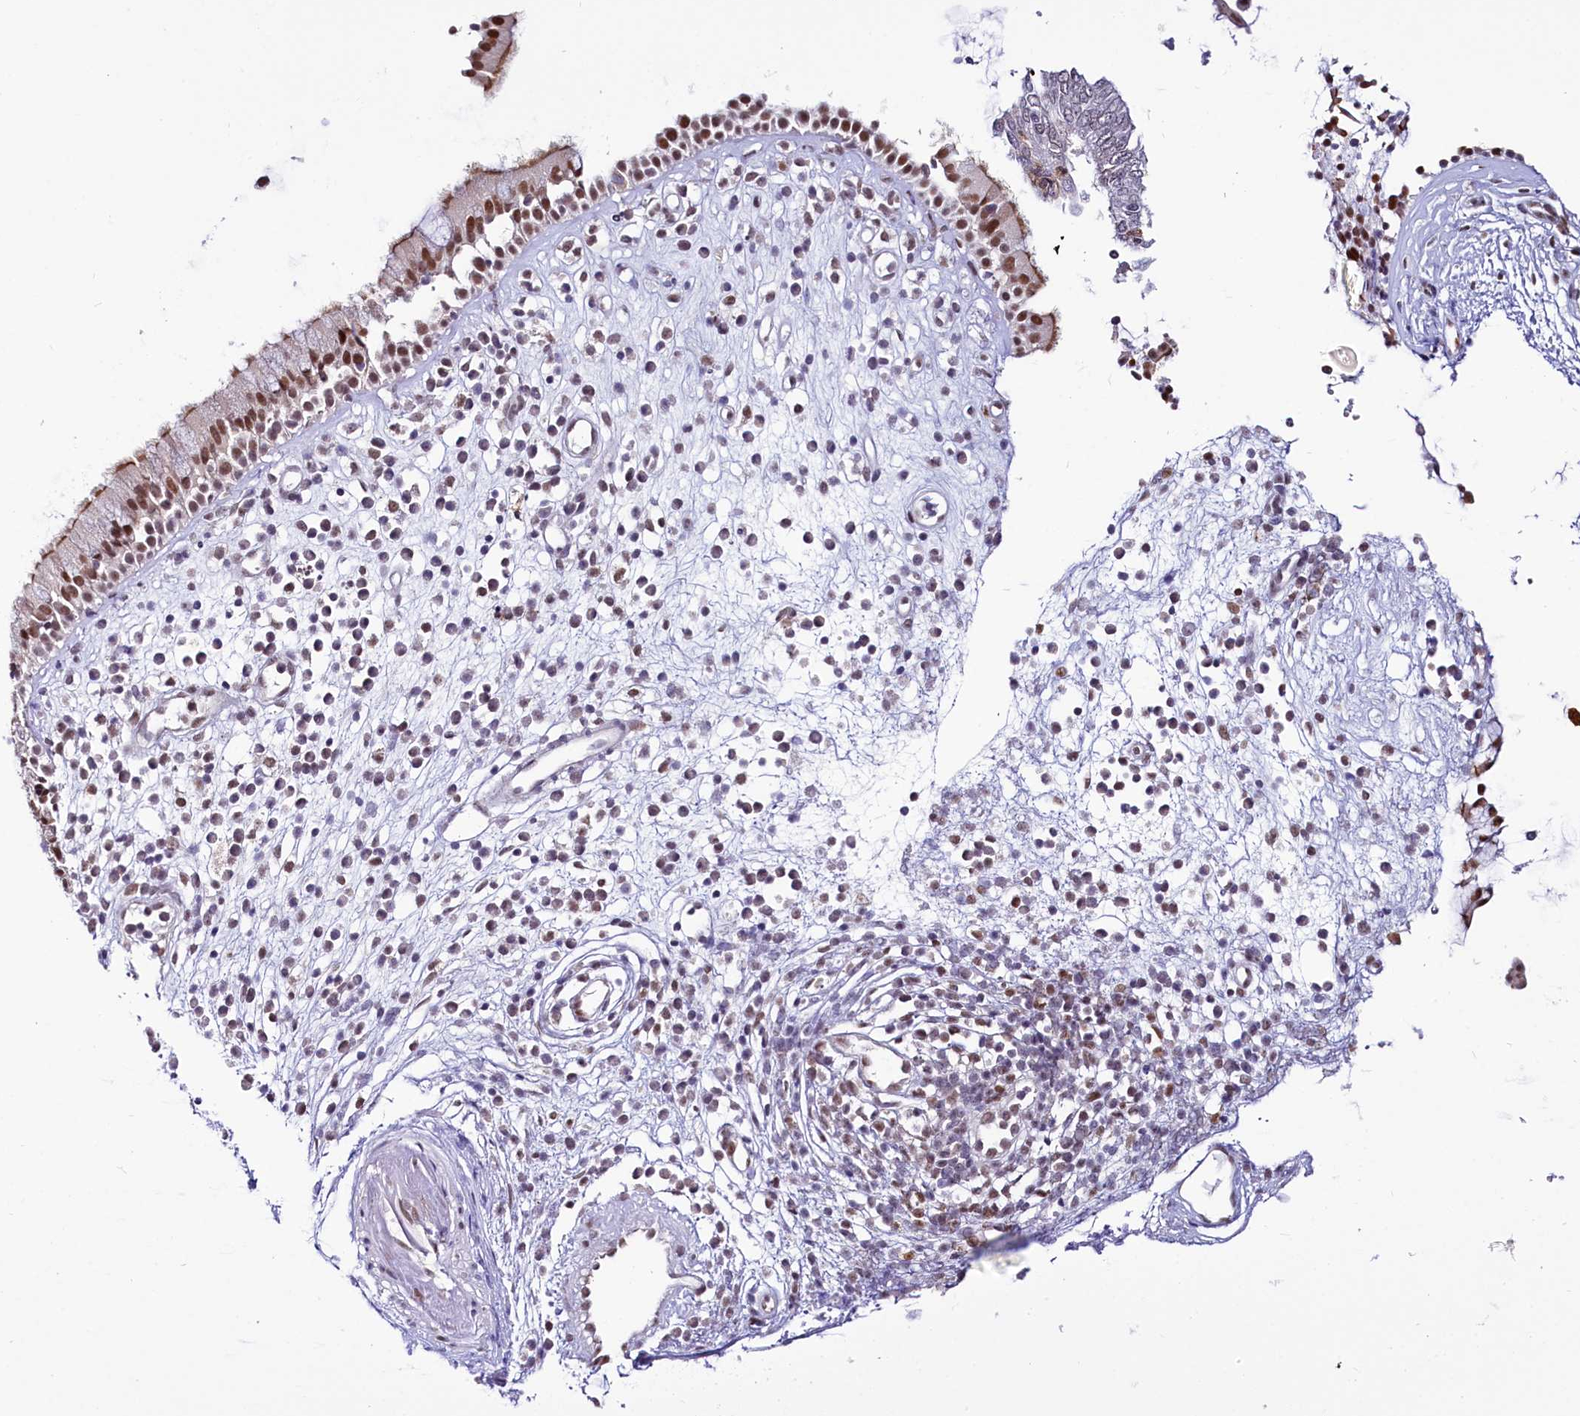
{"staining": {"intensity": "moderate", "quantity": ">75%", "location": "cytoplasmic/membranous,nuclear"}, "tissue": "nasopharynx", "cell_type": "Respiratory epithelial cells", "image_type": "normal", "snomed": [{"axis": "morphology", "description": "Normal tissue, NOS"}, {"axis": "morphology", "description": "Inflammation, NOS"}, {"axis": "topography", "description": "Nasopharynx"}], "caption": "An IHC photomicrograph of benign tissue is shown. Protein staining in brown highlights moderate cytoplasmic/membranous,nuclear positivity in nasopharynx within respiratory epithelial cells. The protein of interest is stained brown, and the nuclei are stained in blue (DAB (3,3'-diaminobenzidine) IHC with brightfield microscopy, high magnification).", "gene": "SCAF11", "patient": {"sex": "male", "age": 29}}